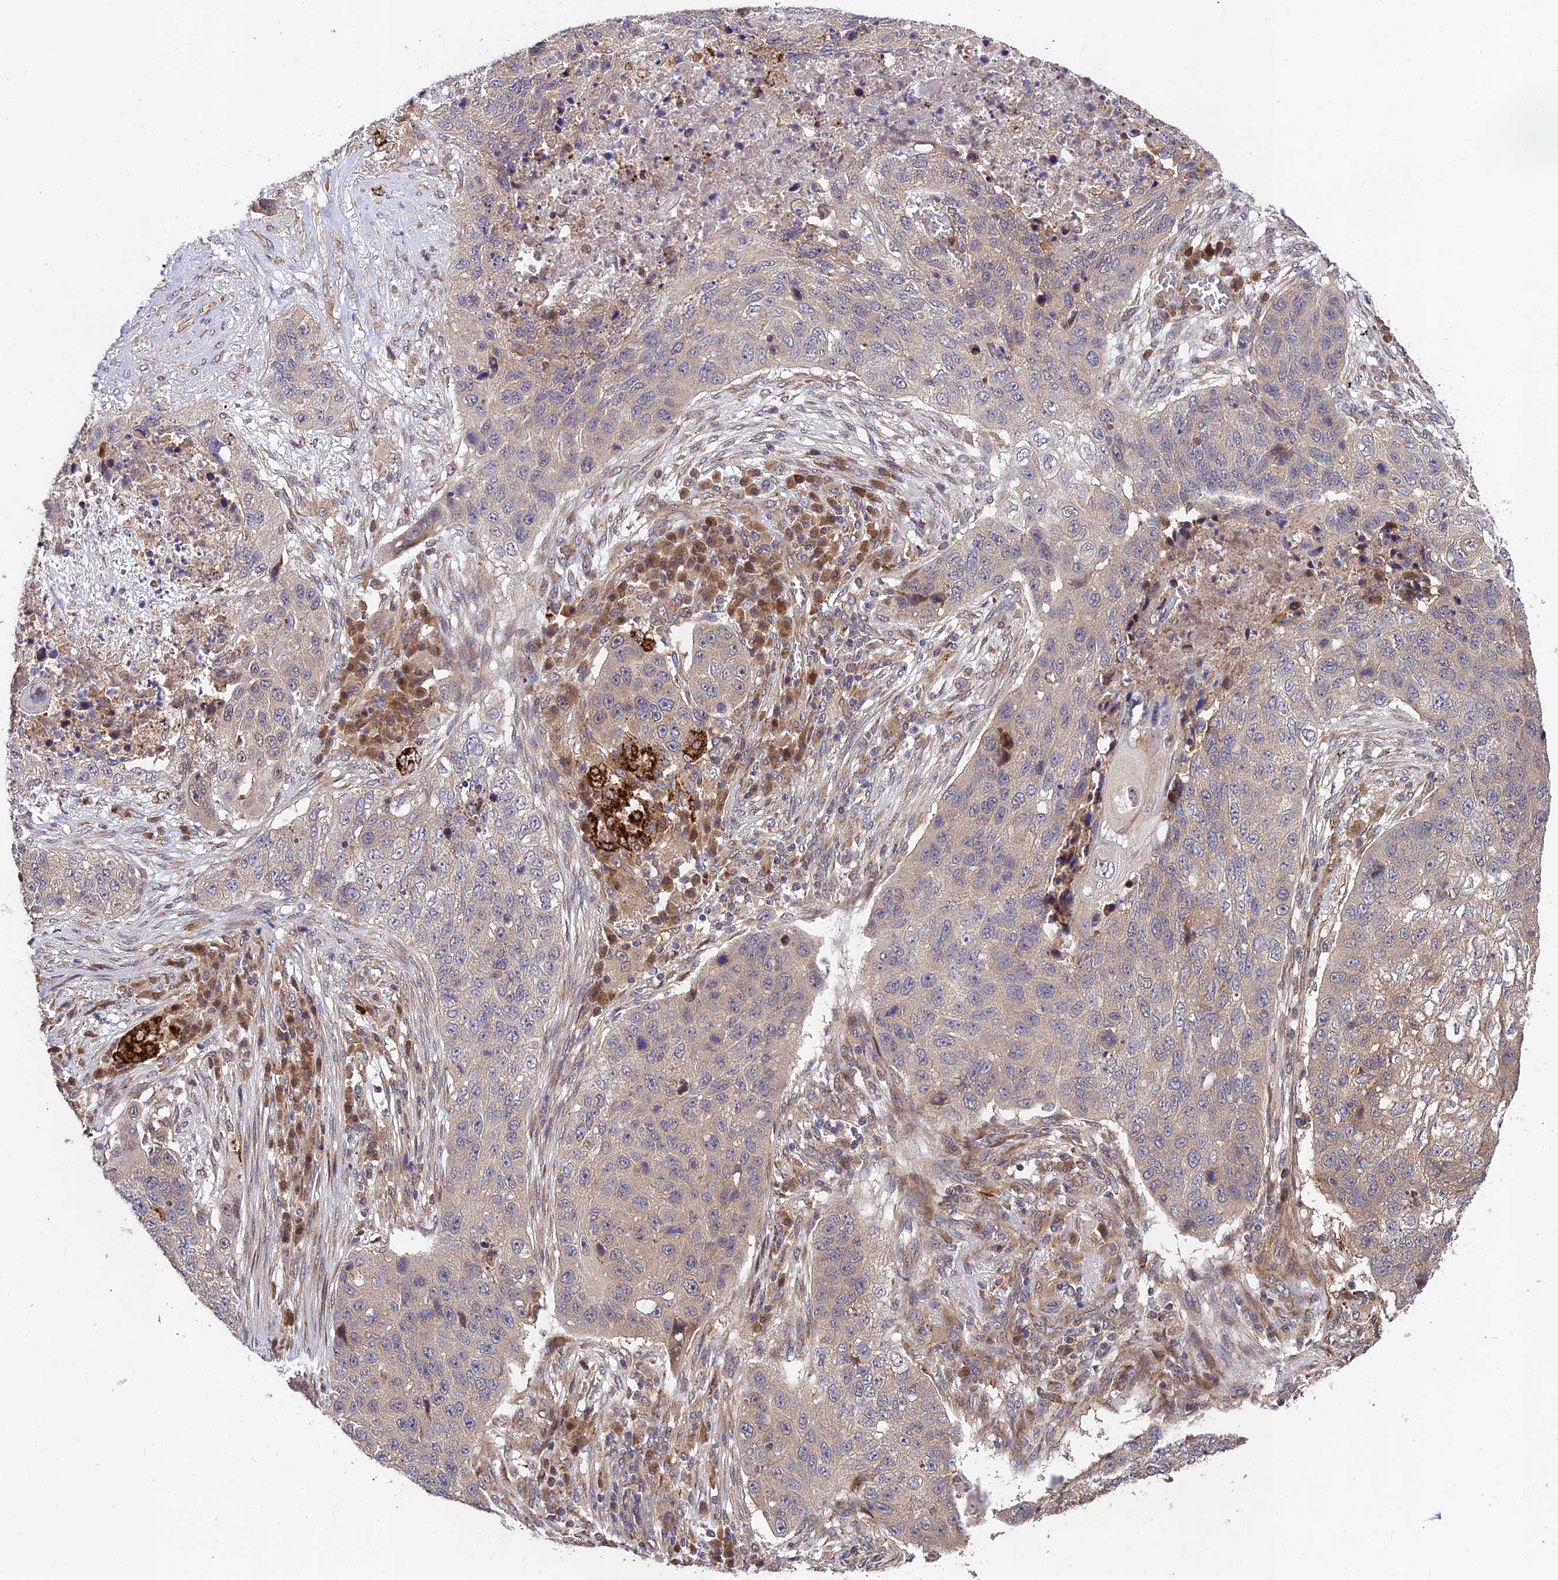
{"staining": {"intensity": "weak", "quantity": "<25%", "location": "cytoplasmic/membranous"}, "tissue": "lung cancer", "cell_type": "Tumor cells", "image_type": "cancer", "snomed": [{"axis": "morphology", "description": "Squamous cell carcinoma, NOS"}, {"axis": "topography", "description": "Lung"}], "caption": "DAB (3,3'-diaminobenzidine) immunohistochemical staining of lung squamous cell carcinoma exhibits no significant staining in tumor cells. The staining is performed using DAB (3,3'-diaminobenzidine) brown chromogen with nuclei counter-stained in using hematoxylin.", "gene": "MKKS", "patient": {"sex": "female", "age": 63}}